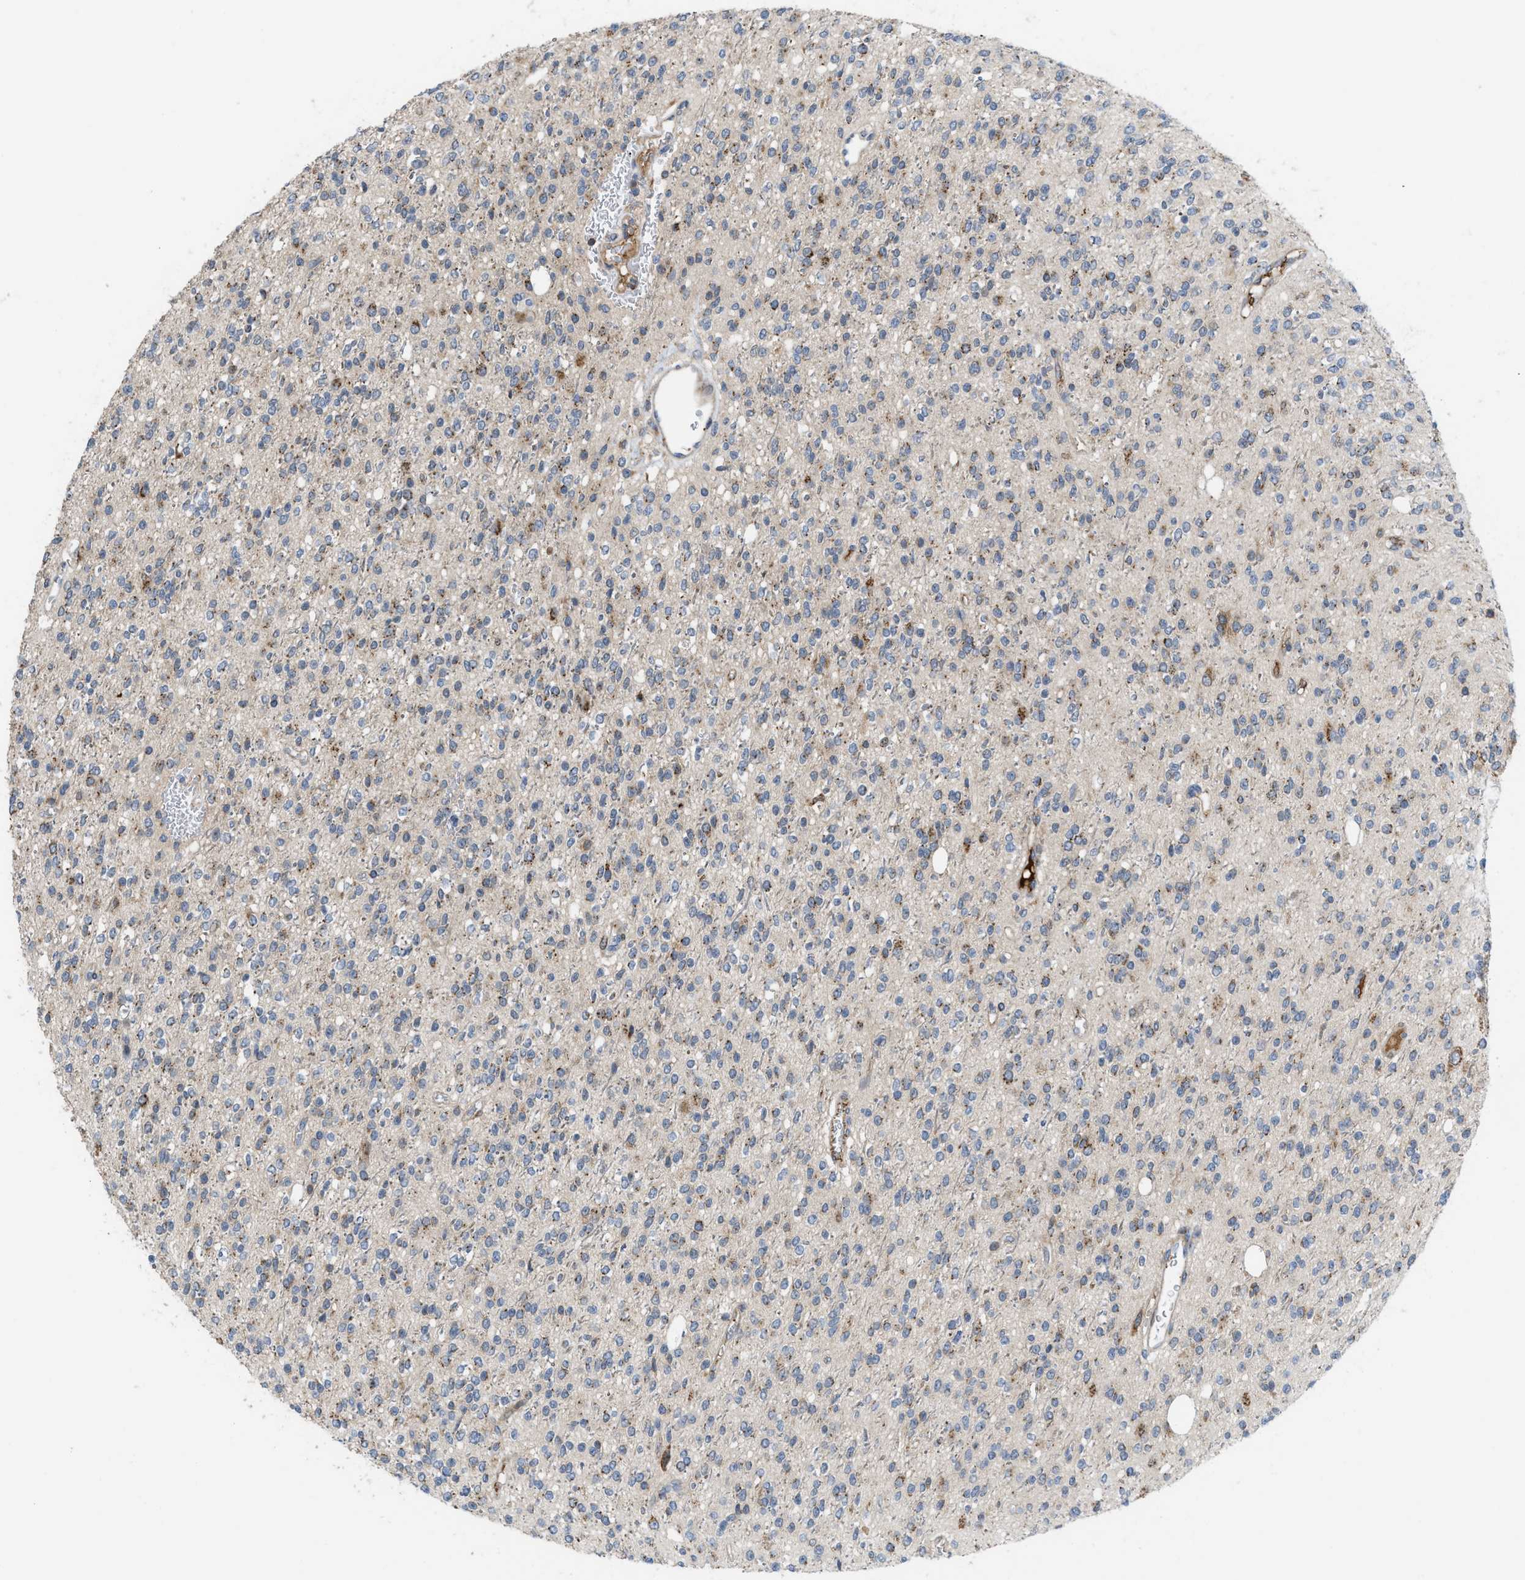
{"staining": {"intensity": "moderate", "quantity": "<25%", "location": "cytoplasmic/membranous"}, "tissue": "glioma", "cell_type": "Tumor cells", "image_type": "cancer", "snomed": [{"axis": "morphology", "description": "Glioma, malignant, High grade"}, {"axis": "topography", "description": "Brain"}], "caption": "About <25% of tumor cells in human glioma demonstrate moderate cytoplasmic/membranous protein expression as visualized by brown immunohistochemical staining.", "gene": "DIPK1A", "patient": {"sex": "male", "age": 34}}